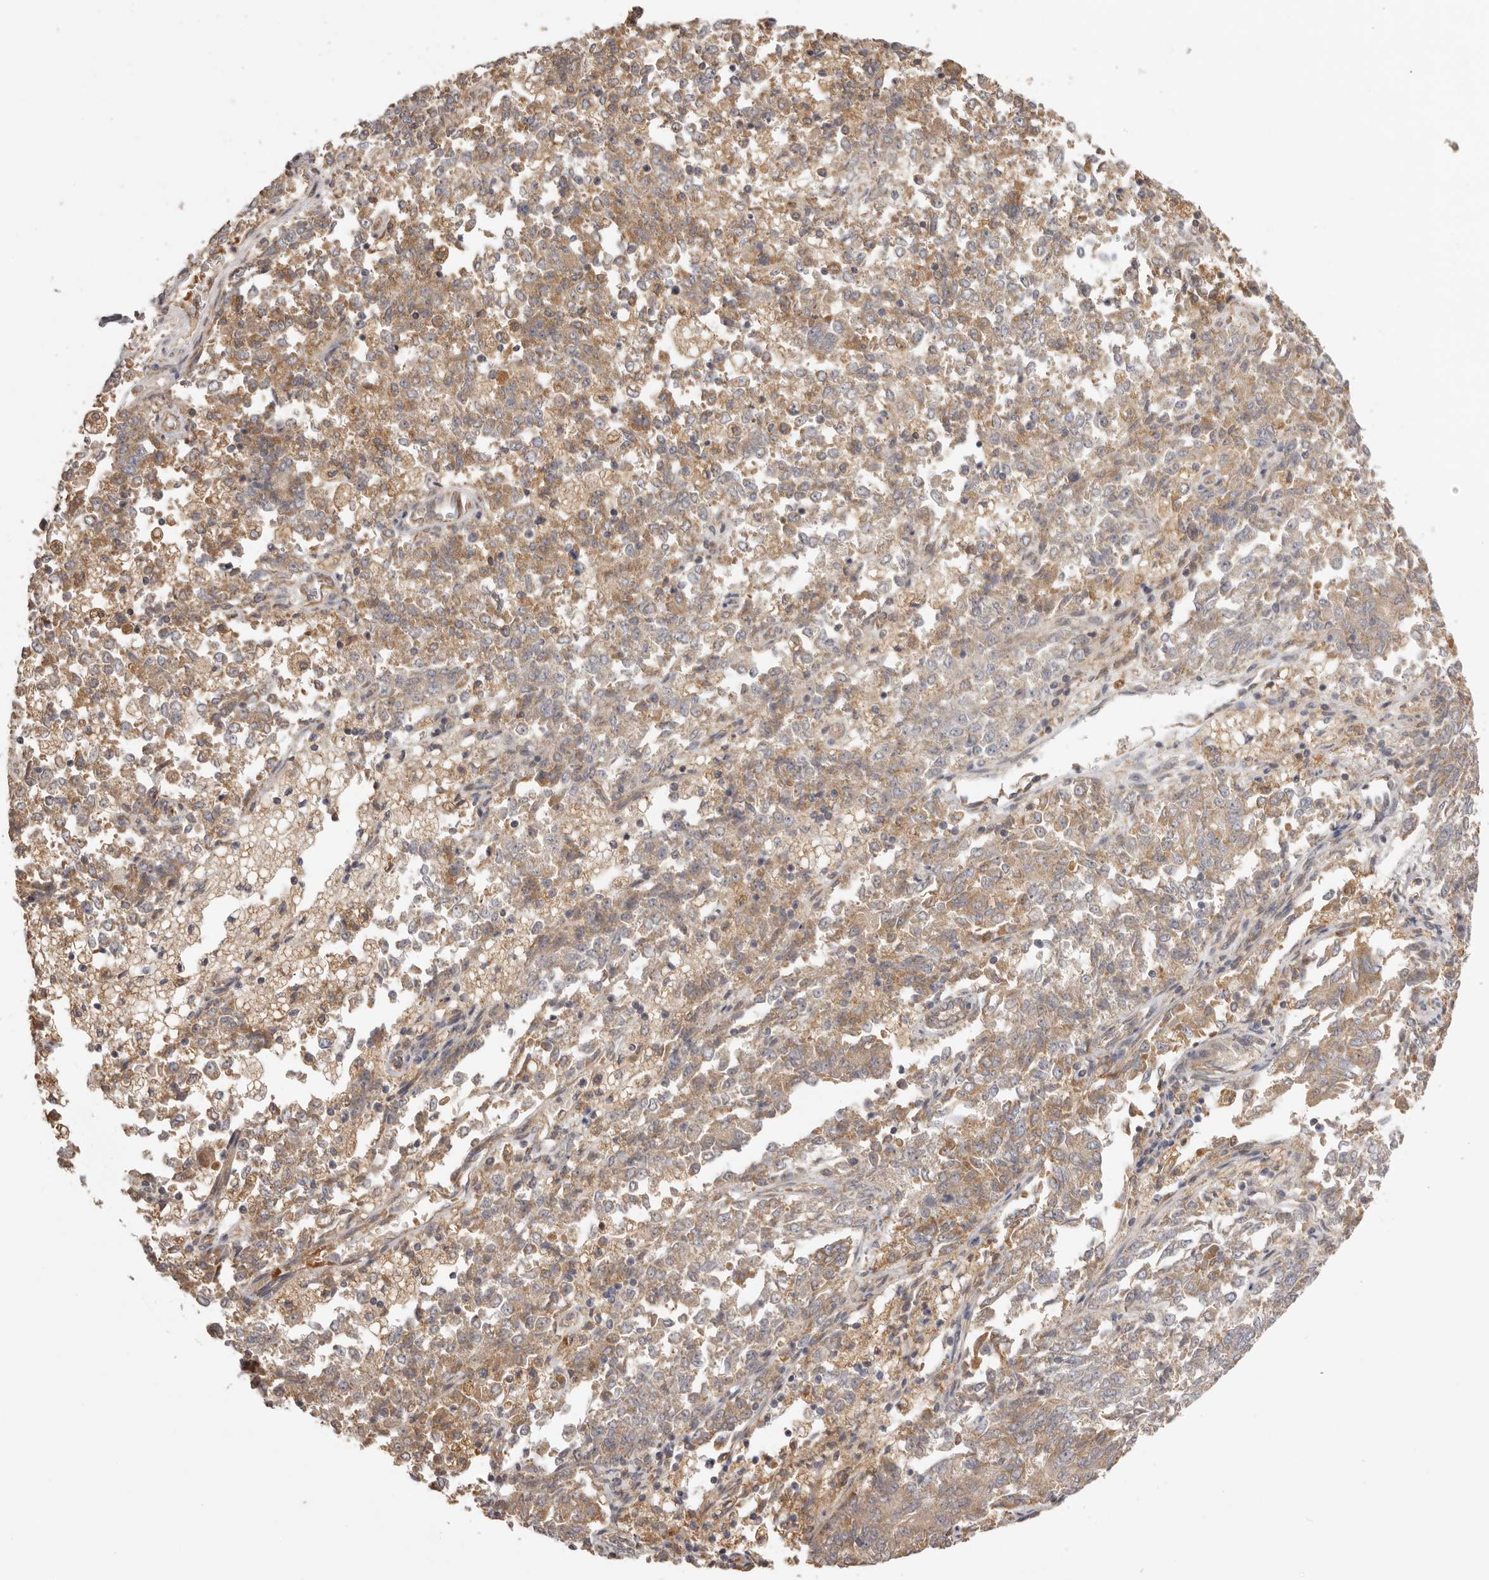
{"staining": {"intensity": "moderate", "quantity": "25%-75%", "location": "cytoplasmic/membranous"}, "tissue": "endometrial cancer", "cell_type": "Tumor cells", "image_type": "cancer", "snomed": [{"axis": "morphology", "description": "Adenocarcinoma, NOS"}, {"axis": "topography", "description": "Endometrium"}], "caption": "A brown stain labels moderate cytoplasmic/membranous positivity of a protein in human adenocarcinoma (endometrial) tumor cells. (DAB IHC with brightfield microscopy, high magnification).", "gene": "UBR2", "patient": {"sex": "female", "age": 80}}